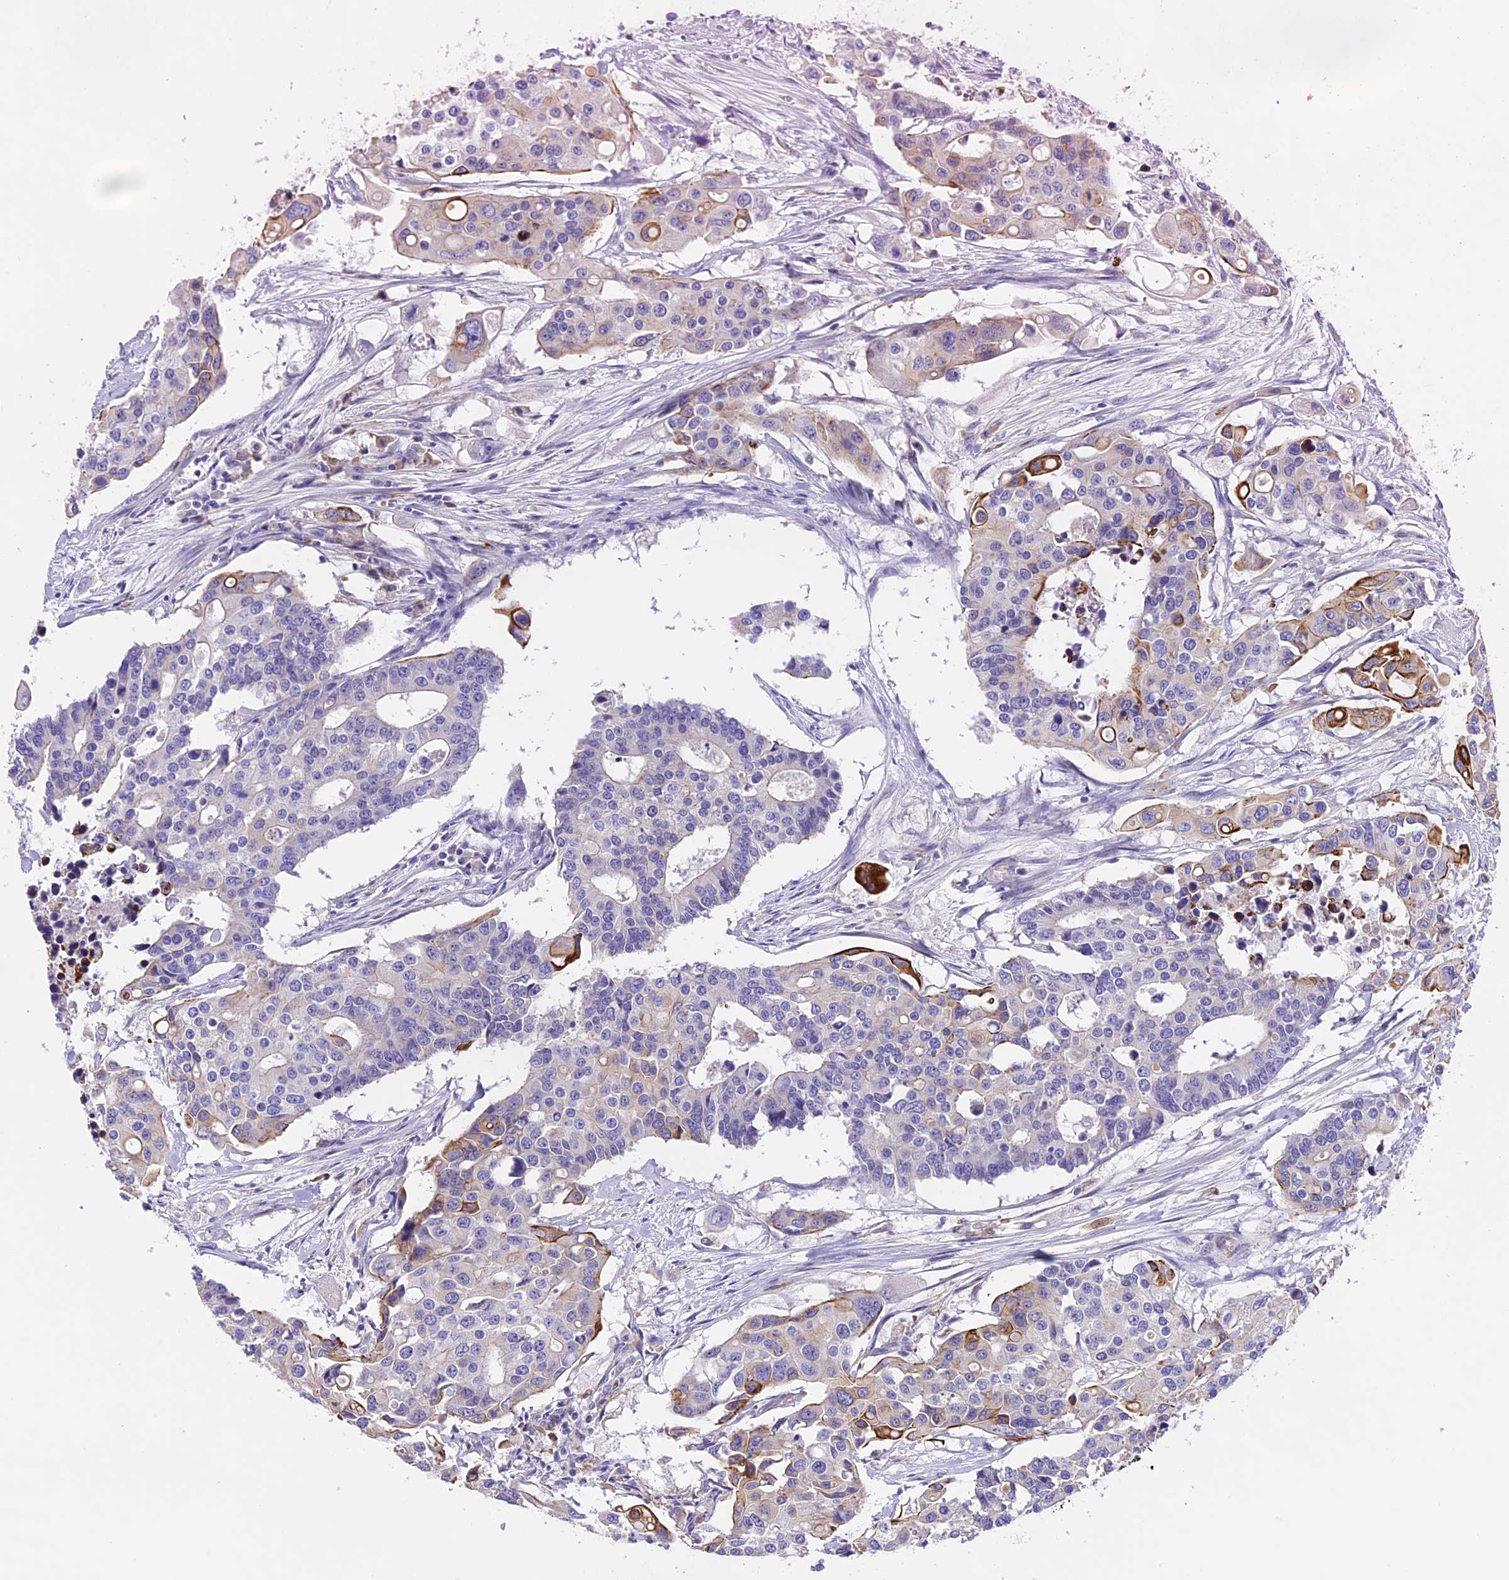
{"staining": {"intensity": "strong", "quantity": "<25%", "location": "cytoplasmic/membranous"}, "tissue": "colorectal cancer", "cell_type": "Tumor cells", "image_type": "cancer", "snomed": [{"axis": "morphology", "description": "Adenocarcinoma, NOS"}, {"axis": "topography", "description": "Colon"}], "caption": "Immunohistochemical staining of human colorectal cancer shows medium levels of strong cytoplasmic/membranous staining in approximately <25% of tumor cells.", "gene": "NOD2", "patient": {"sex": "male", "age": 77}}